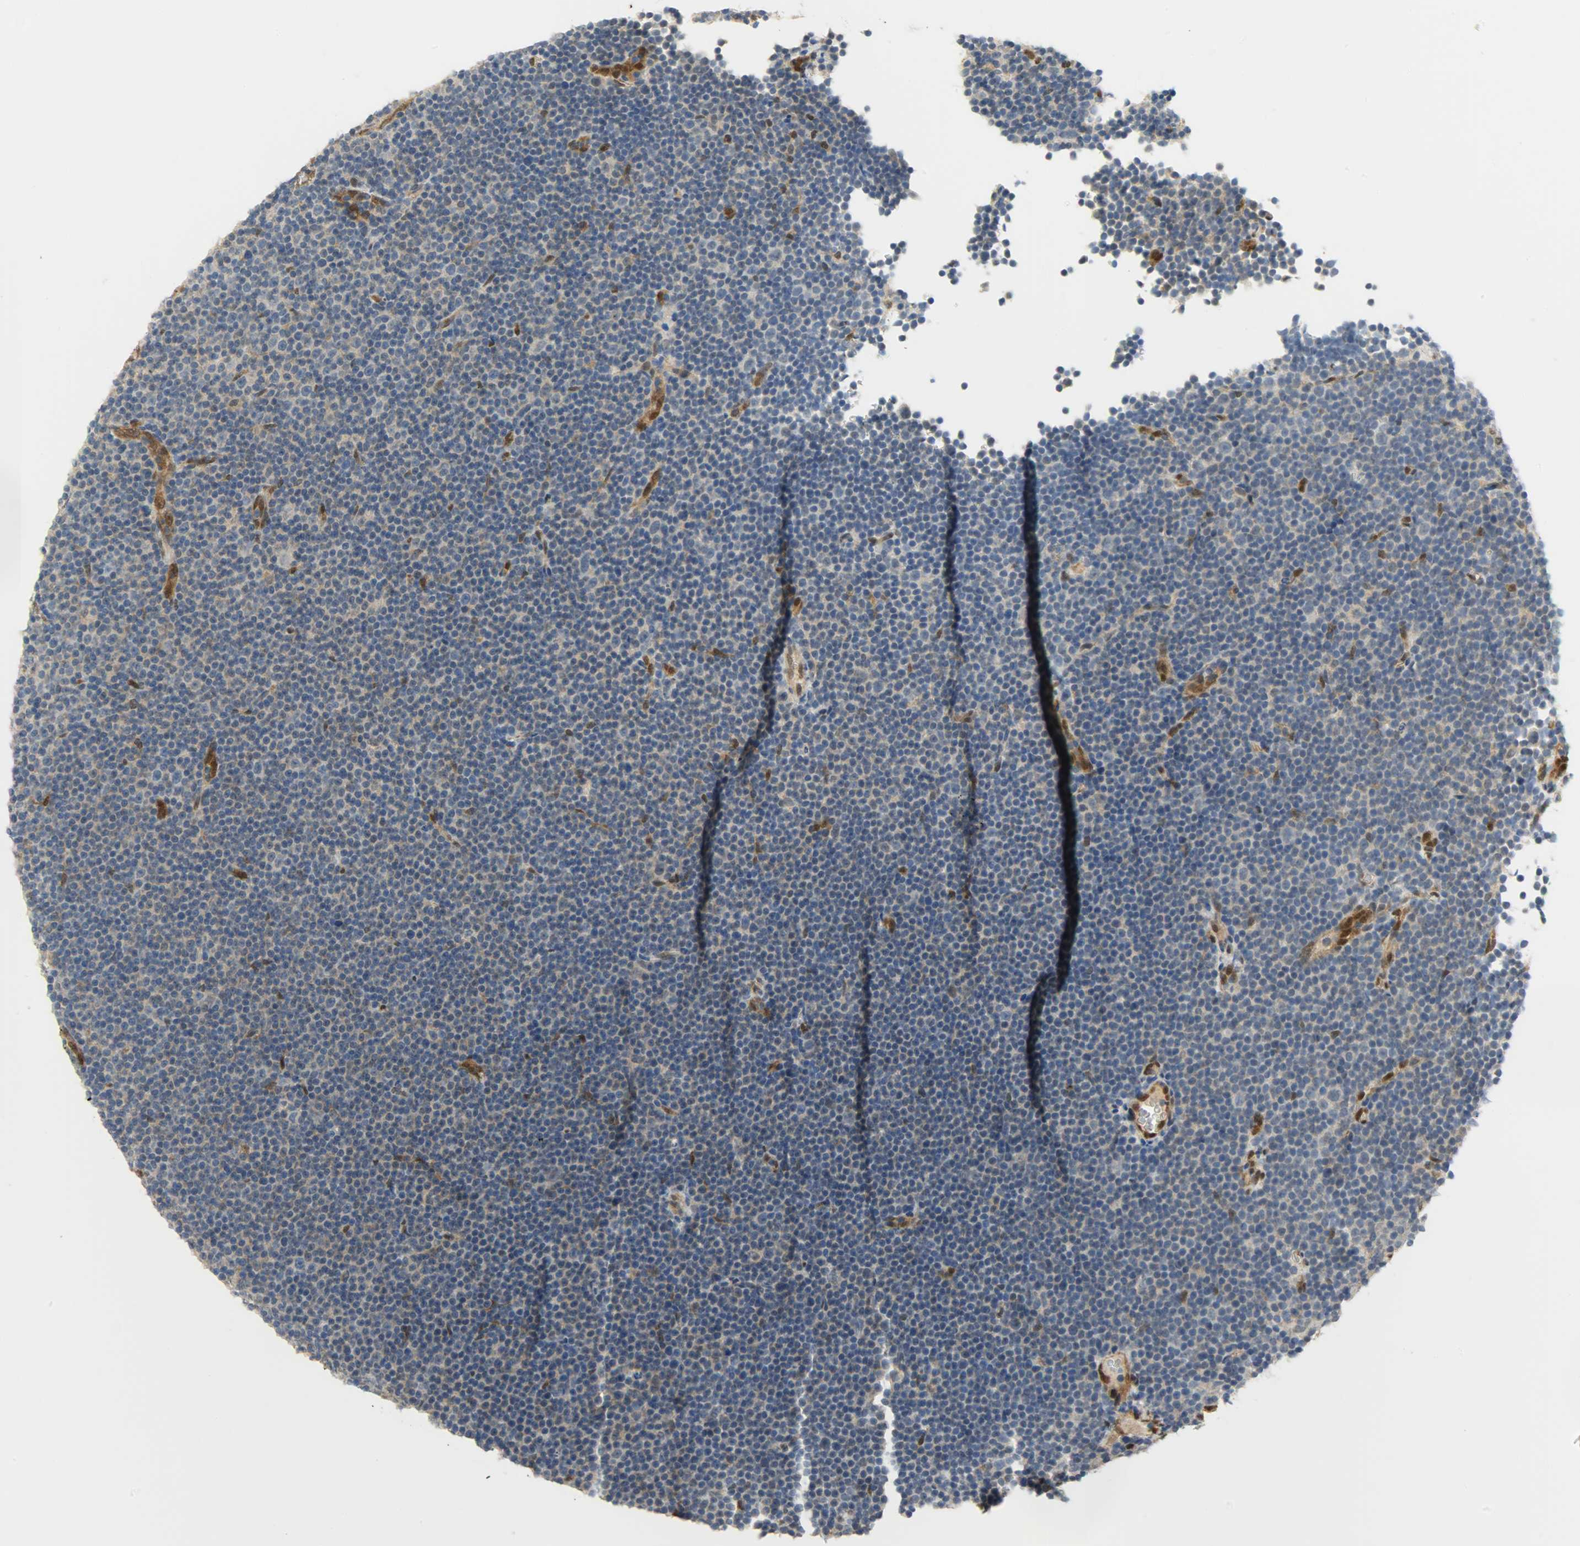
{"staining": {"intensity": "weak", "quantity": "<25%", "location": "cytoplasmic/membranous"}, "tissue": "lymphoma", "cell_type": "Tumor cells", "image_type": "cancer", "snomed": [{"axis": "morphology", "description": "Malignant lymphoma, non-Hodgkin's type, Low grade"}, {"axis": "topography", "description": "Lymph node"}], "caption": "DAB immunohistochemical staining of human malignant lymphoma, non-Hodgkin's type (low-grade) shows no significant expression in tumor cells. Brightfield microscopy of immunohistochemistry (IHC) stained with DAB (brown) and hematoxylin (blue), captured at high magnification.", "gene": "FKBP1A", "patient": {"sex": "female", "age": 67}}